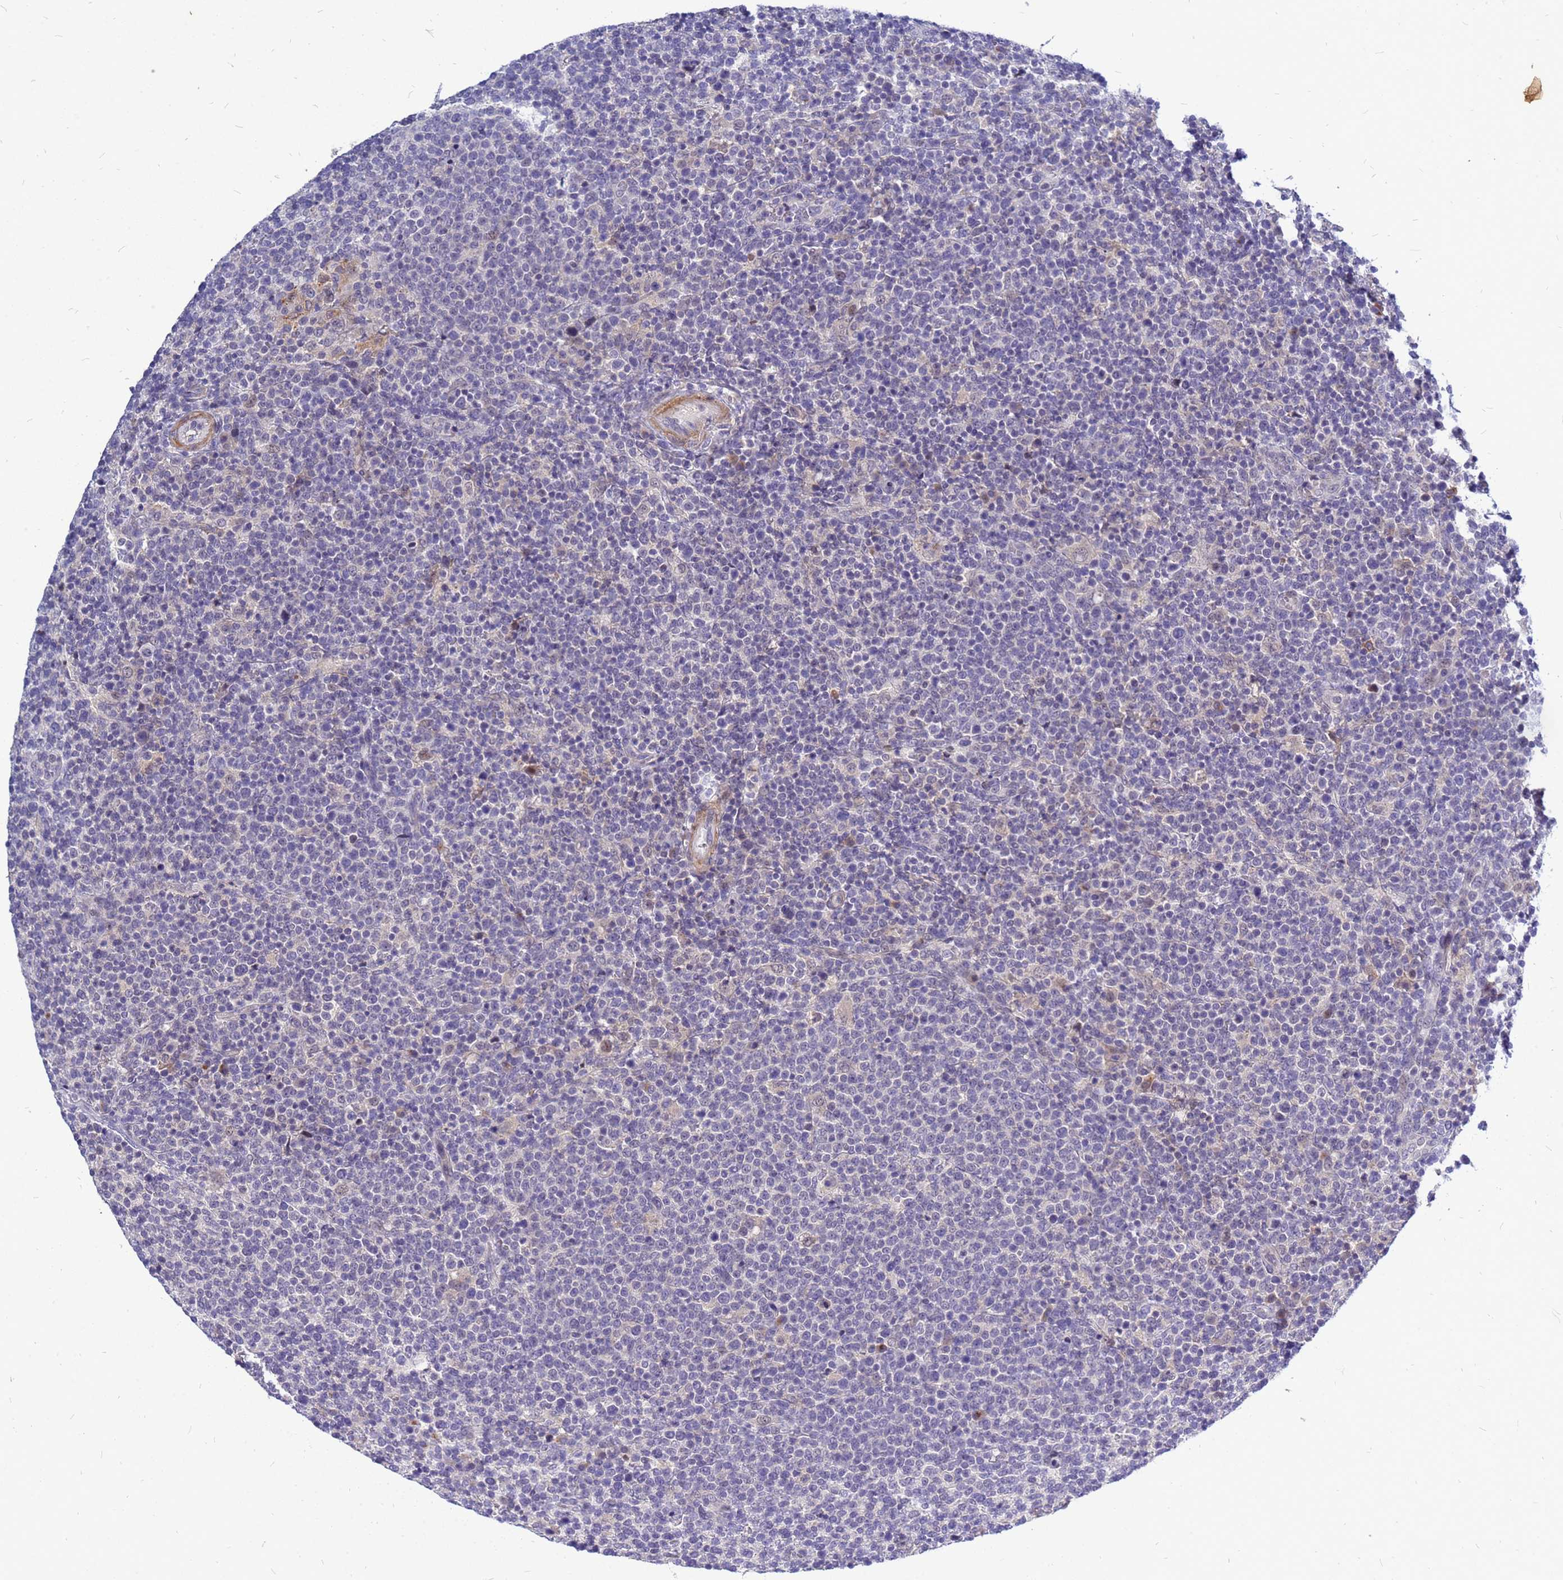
{"staining": {"intensity": "weak", "quantity": "<25%", "location": "nuclear"}, "tissue": "lymphoma", "cell_type": "Tumor cells", "image_type": "cancer", "snomed": [{"axis": "morphology", "description": "Malignant lymphoma, non-Hodgkin's type, High grade"}, {"axis": "topography", "description": "Lymph node"}], "caption": "DAB immunohistochemical staining of malignant lymphoma, non-Hodgkin's type (high-grade) reveals no significant expression in tumor cells.", "gene": "SRGAP3", "patient": {"sex": "male", "age": 61}}